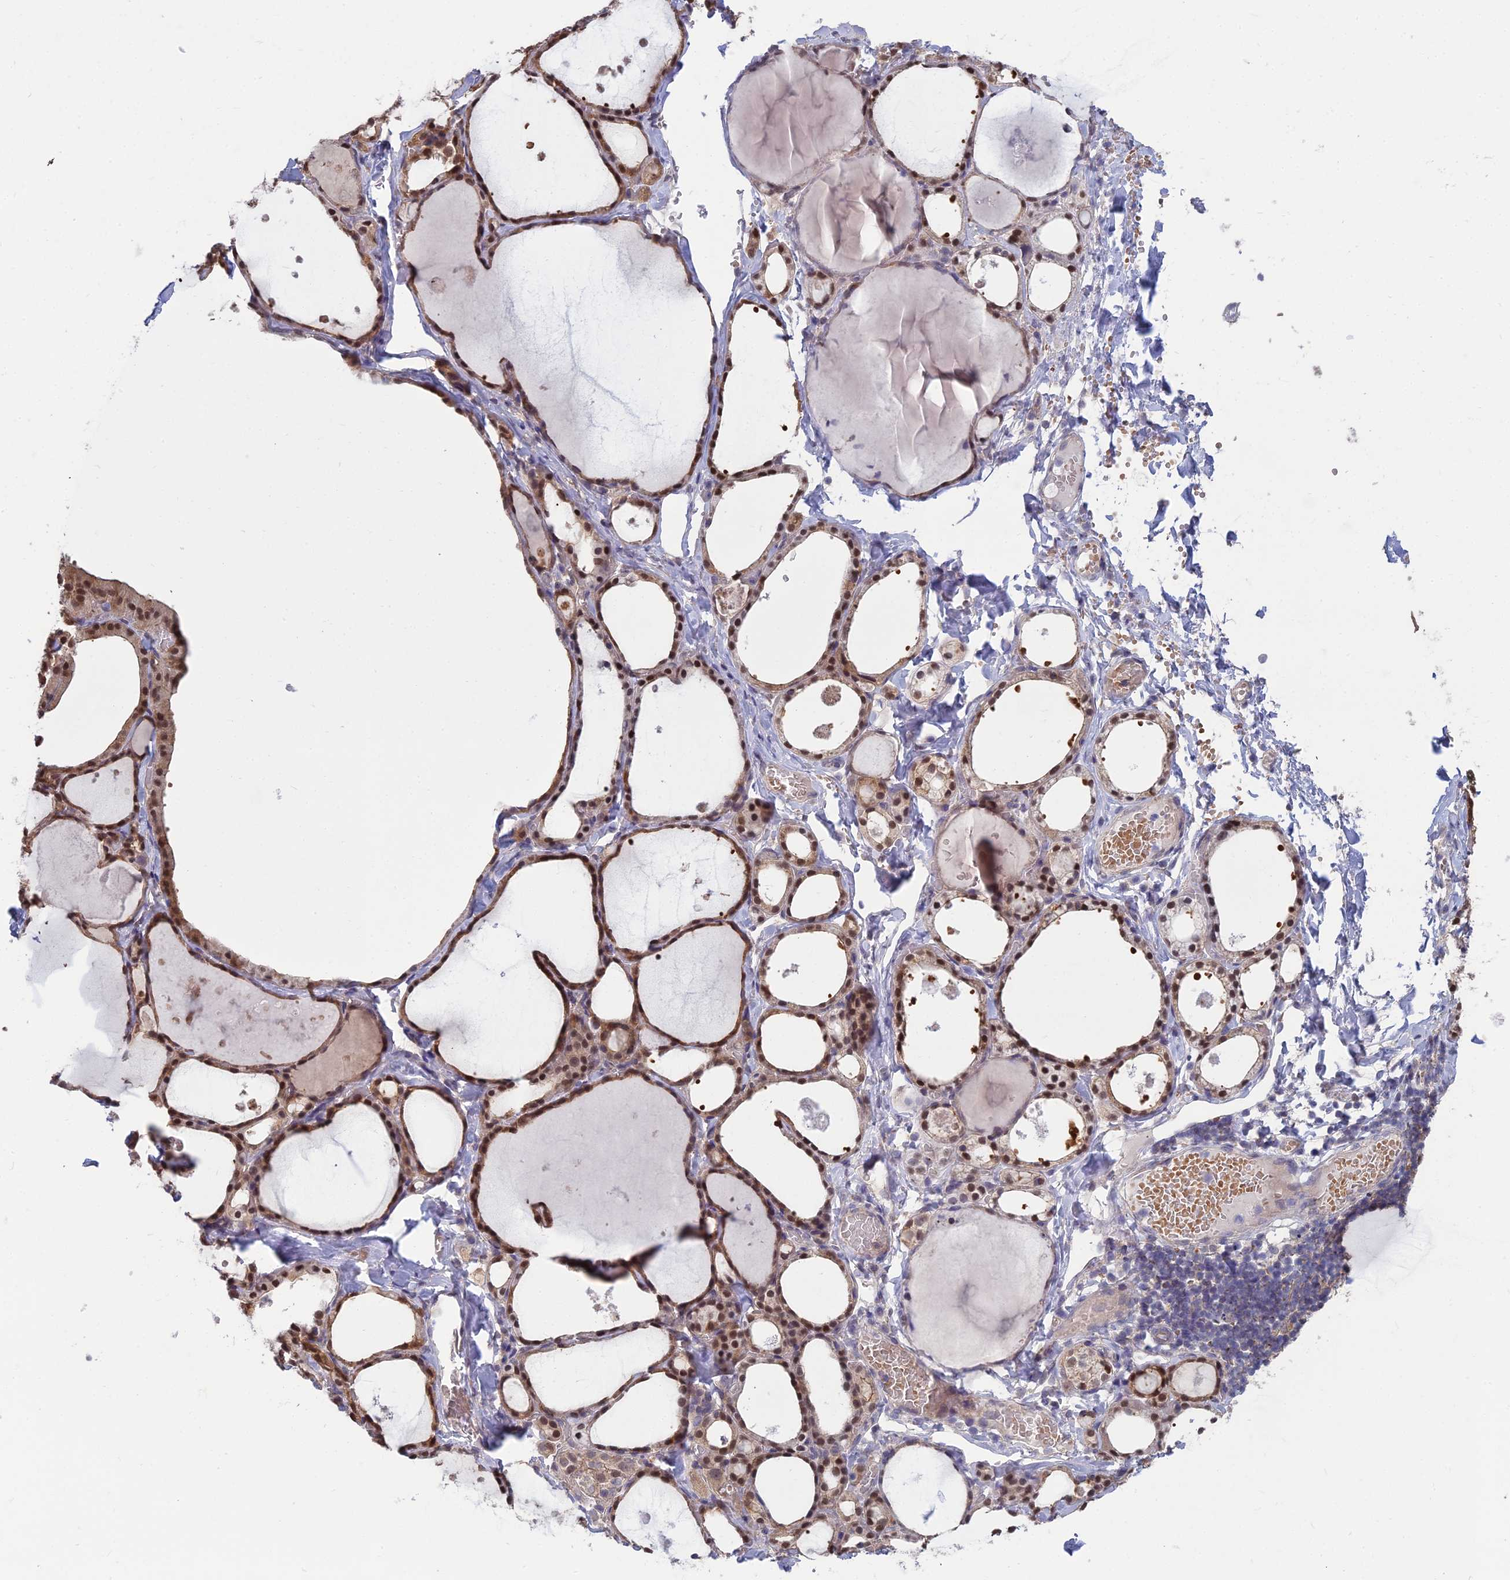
{"staining": {"intensity": "moderate", "quantity": ">75%", "location": "cytoplasmic/membranous,nuclear"}, "tissue": "thyroid gland", "cell_type": "Glandular cells", "image_type": "normal", "snomed": [{"axis": "morphology", "description": "Normal tissue, NOS"}, {"axis": "topography", "description": "Thyroid gland"}], "caption": "Glandular cells display medium levels of moderate cytoplasmic/membranous,nuclear staining in approximately >75% of cells in benign thyroid gland. The staining was performed using DAB (3,3'-diaminobenzidine), with brown indicating positive protein expression. Nuclei are stained blue with hematoxylin.", "gene": "OPA3", "patient": {"sex": "male", "age": 56}}